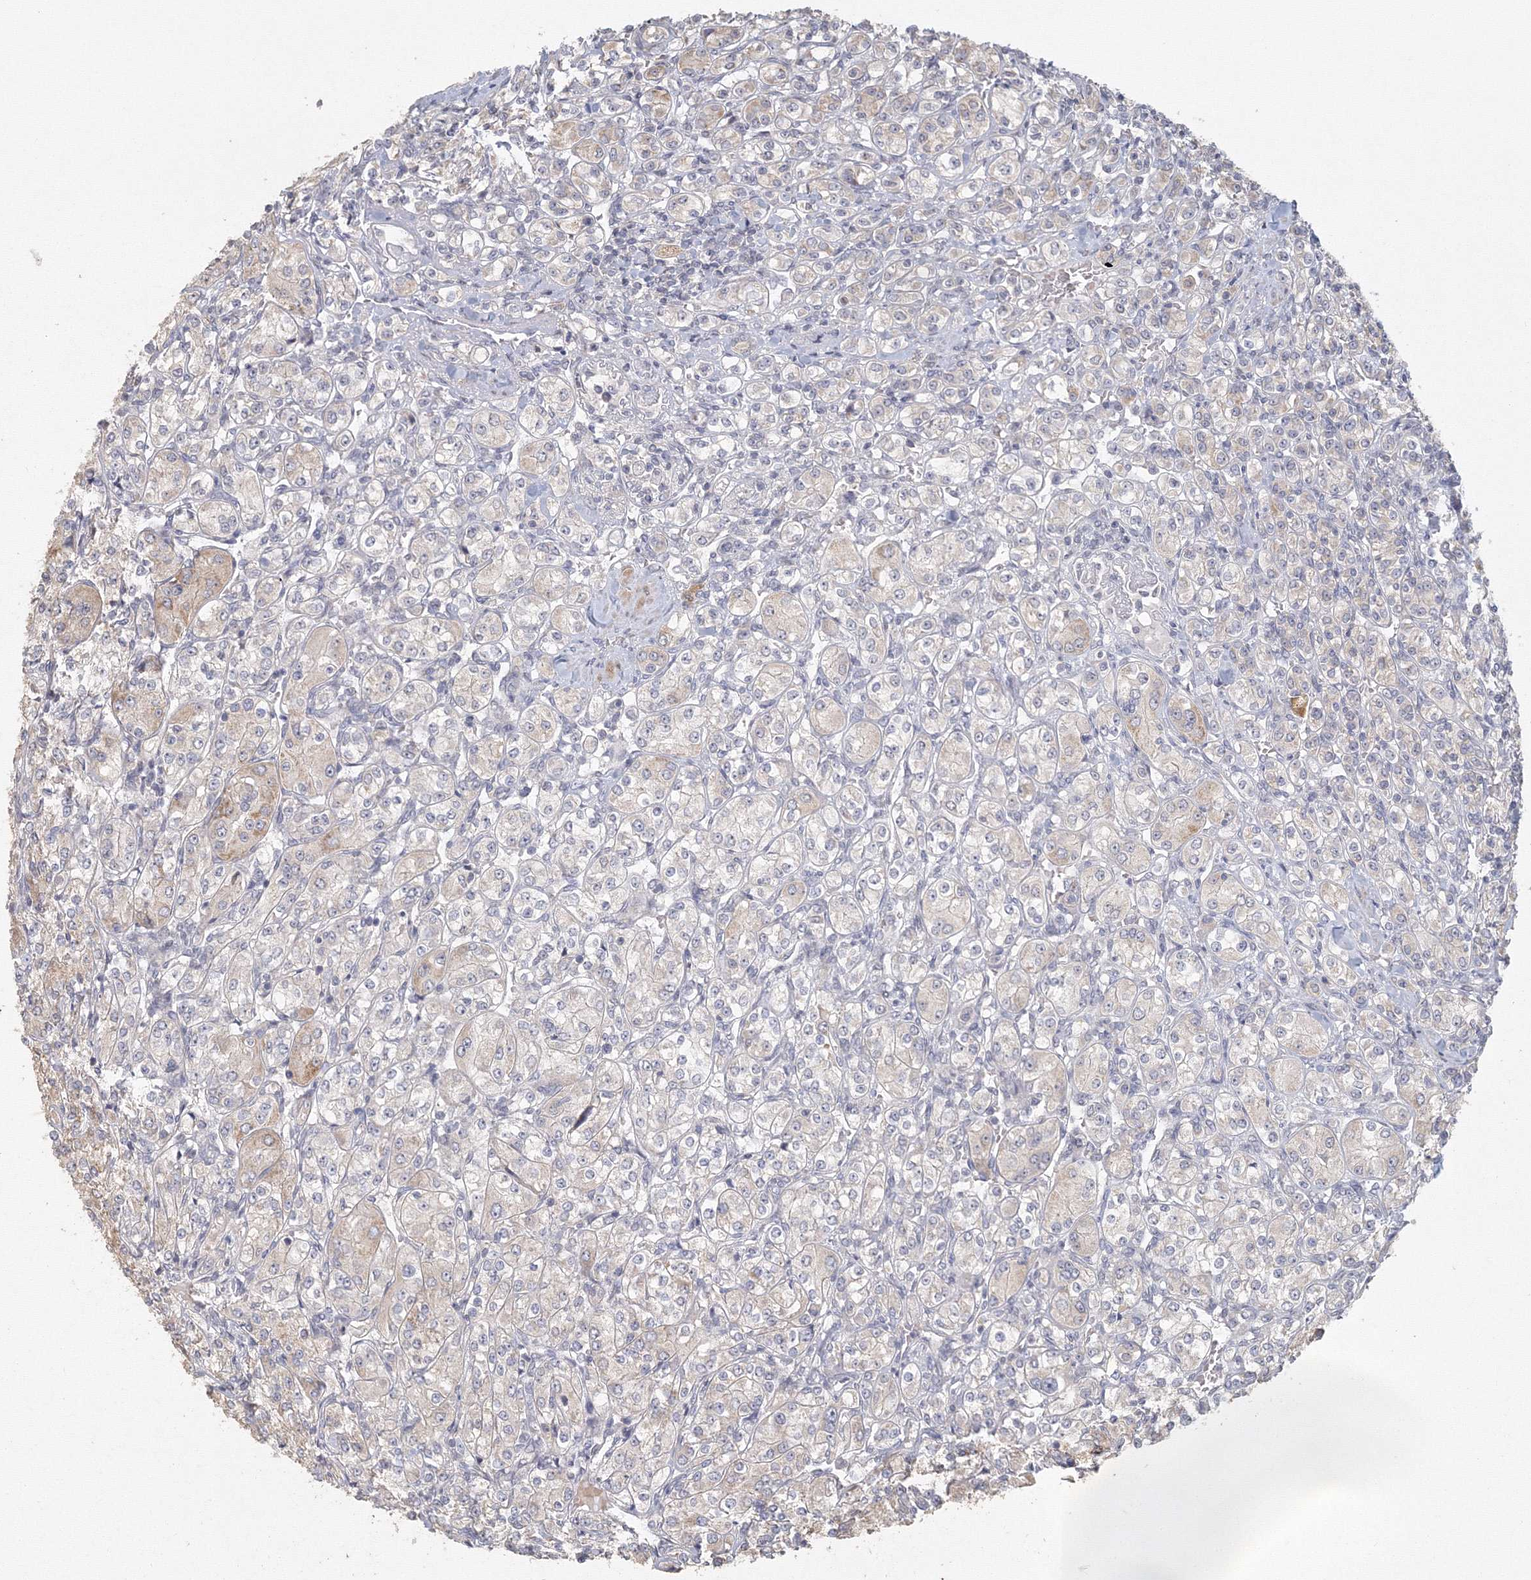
{"staining": {"intensity": "weak", "quantity": "25%-75%", "location": "cytoplasmic/membranous"}, "tissue": "renal cancer", "cell_type": "Tumor cells", "image_type": "cancer", "snomed": [{"axis": "morphology", "description": "Adenocarcinoma, NOS"}, {"axis": "topography", "description": "Kidney"}], "caption": "Renal cancer (adenocarcinoma) stained with a protein marker displays weak staining in tumor cells.", "gene": "TACC2", "patient": {"sex": "male", "age": 77}}